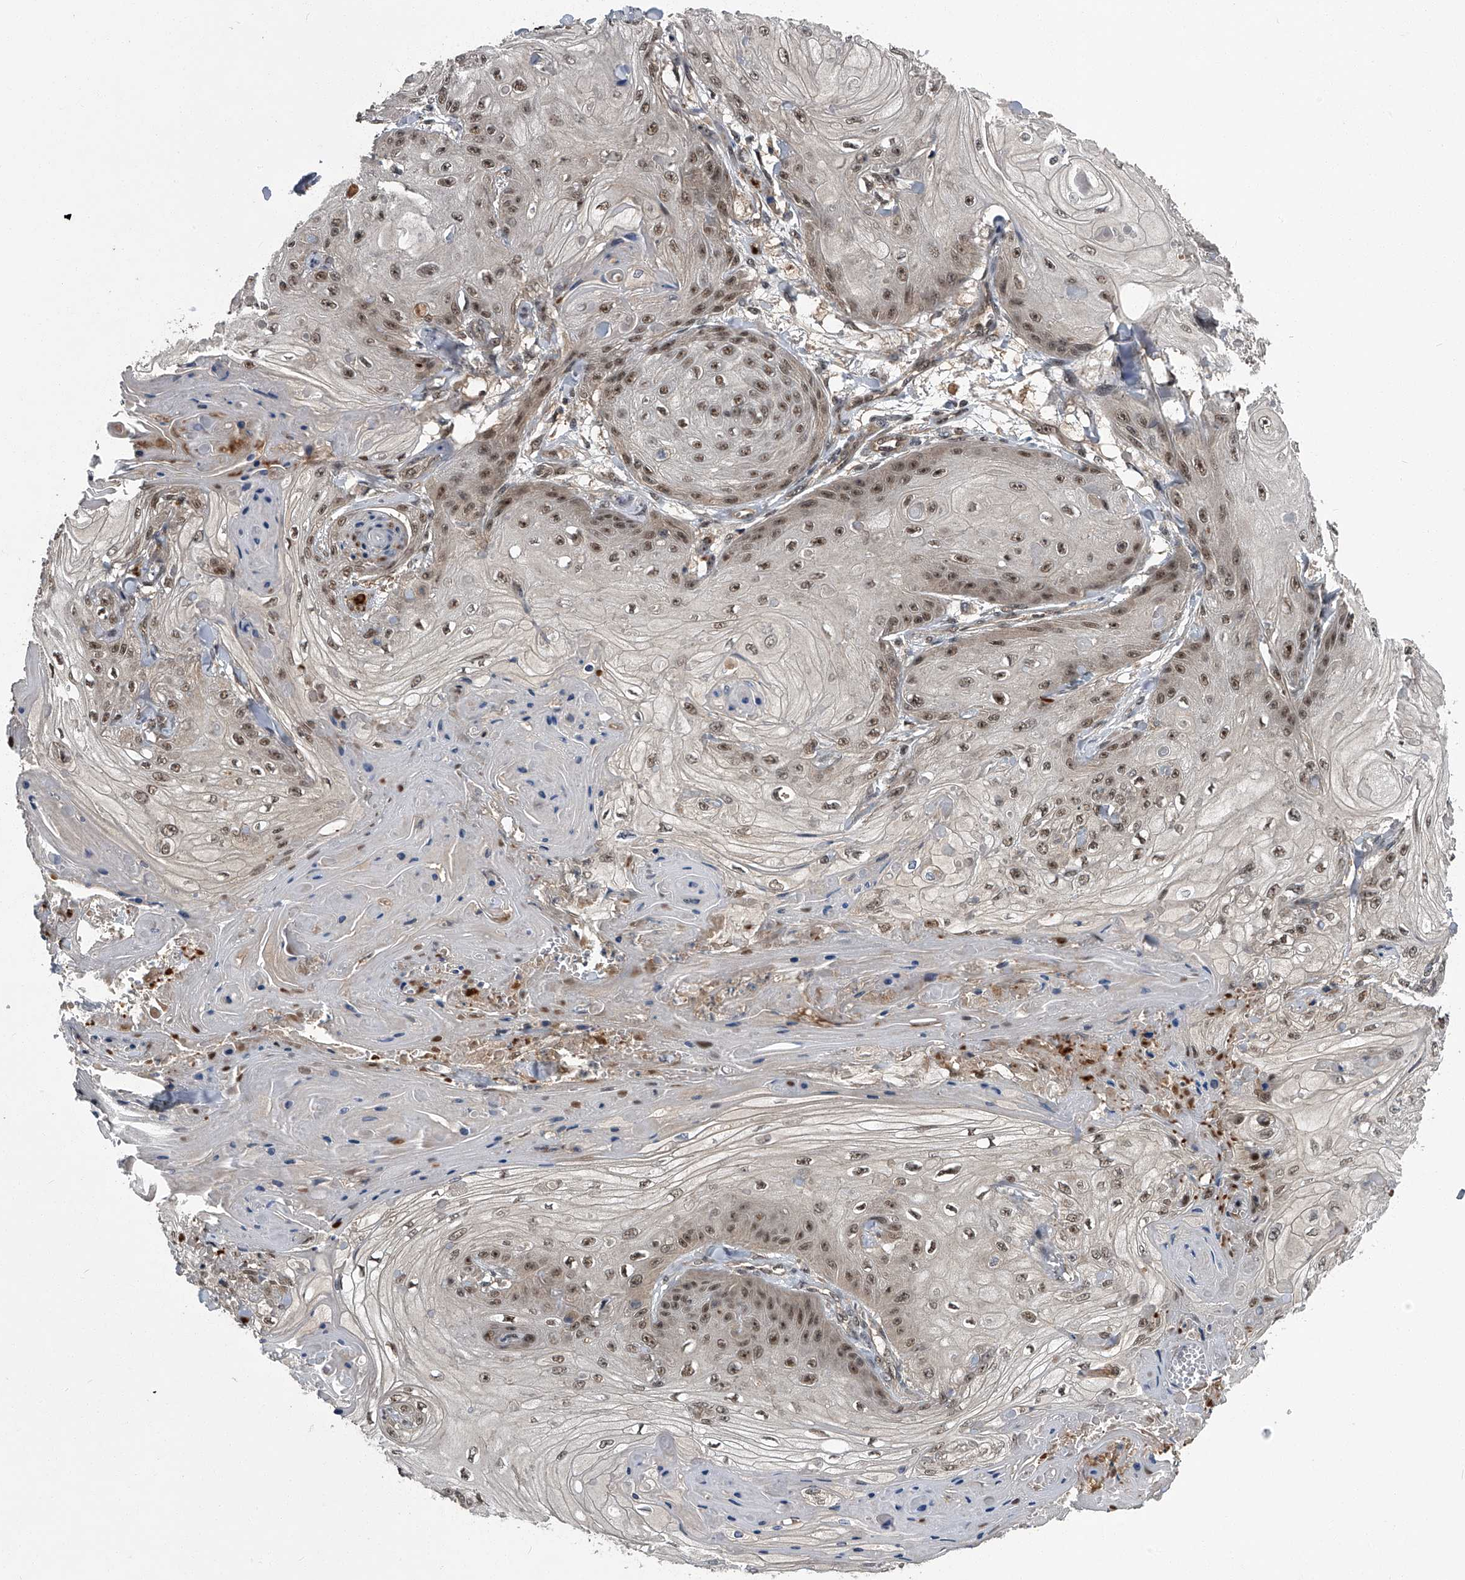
{"staining": {"intensity": "moderate", "quantity": ">75%", "location": "nuclear"}, "tissue": "skin cancer", "cell_type": "Tumor cells", "image_type": "cancer", "snomed": [{"axis": "morphology", "description": "Squamous cell carcinoma, NOS"}, {"axis": "topography", "description": "Skin"}], "caption": "About >75% of tumor cells in skin cancer (squamous cell carcinoma) show moderate nuclear protein staining as visualized by brown immunohistochemical staining.", "gene": "SLC12A8", "patient": {"sex": "male", "age": 74}}